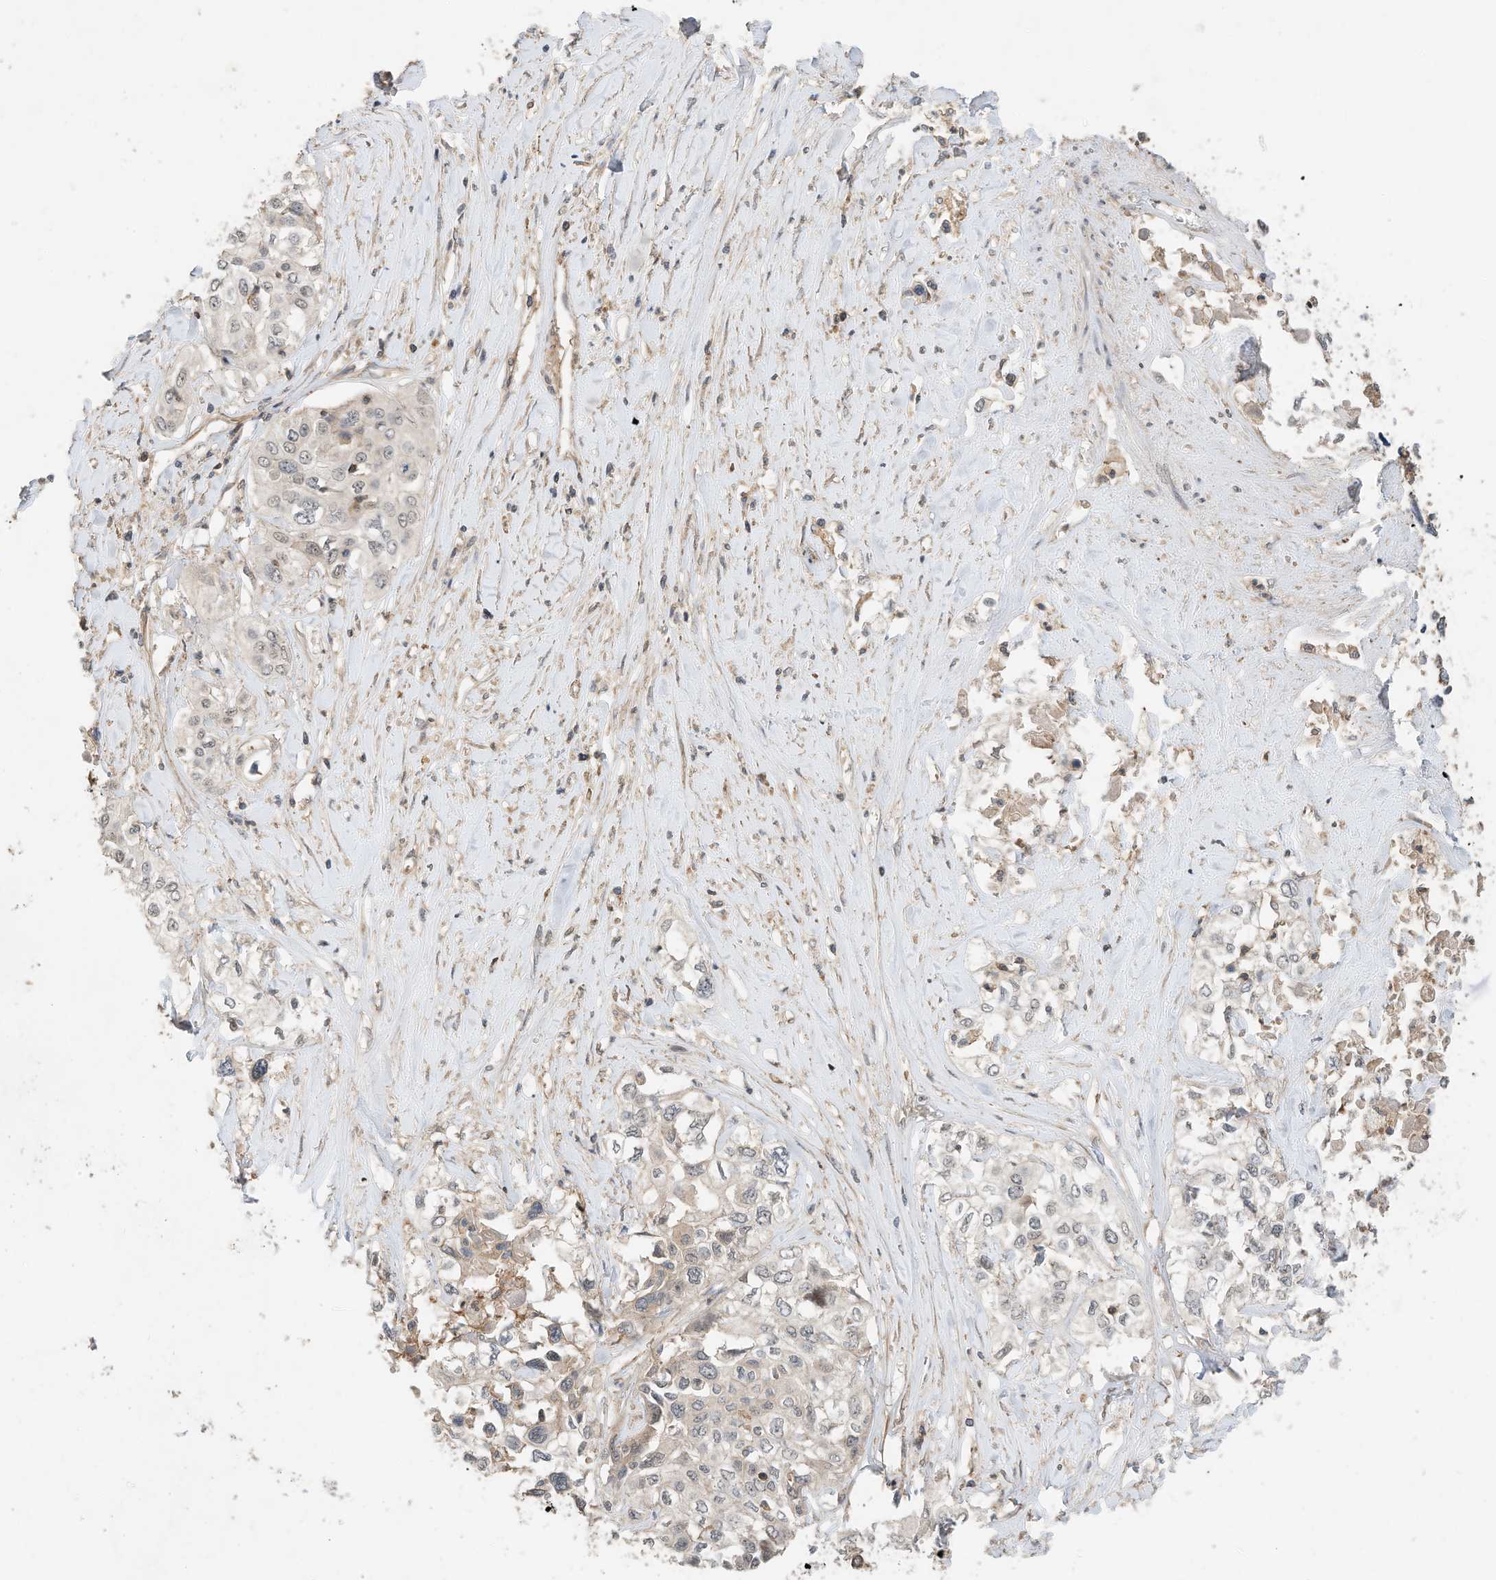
{"staining": {"intensity": "negative", "quantity": "none", "location": "none"}, "tissue": "cervical cancer", "cell_type": "Tumor cells", "image_type": "cancer", "snomed": [{"axis": "morphology", "description": "Squamous cell carcinoma, NOS"}, {"axis": "topography", "description": "Cervix"}], "caption": "Human squamous cell carcinoma (cervical) stained for a protein using IHC displays no staining in tumor cells.", "gene": "CPAMD8", "patient": {"sex": "female", "age": 31}}